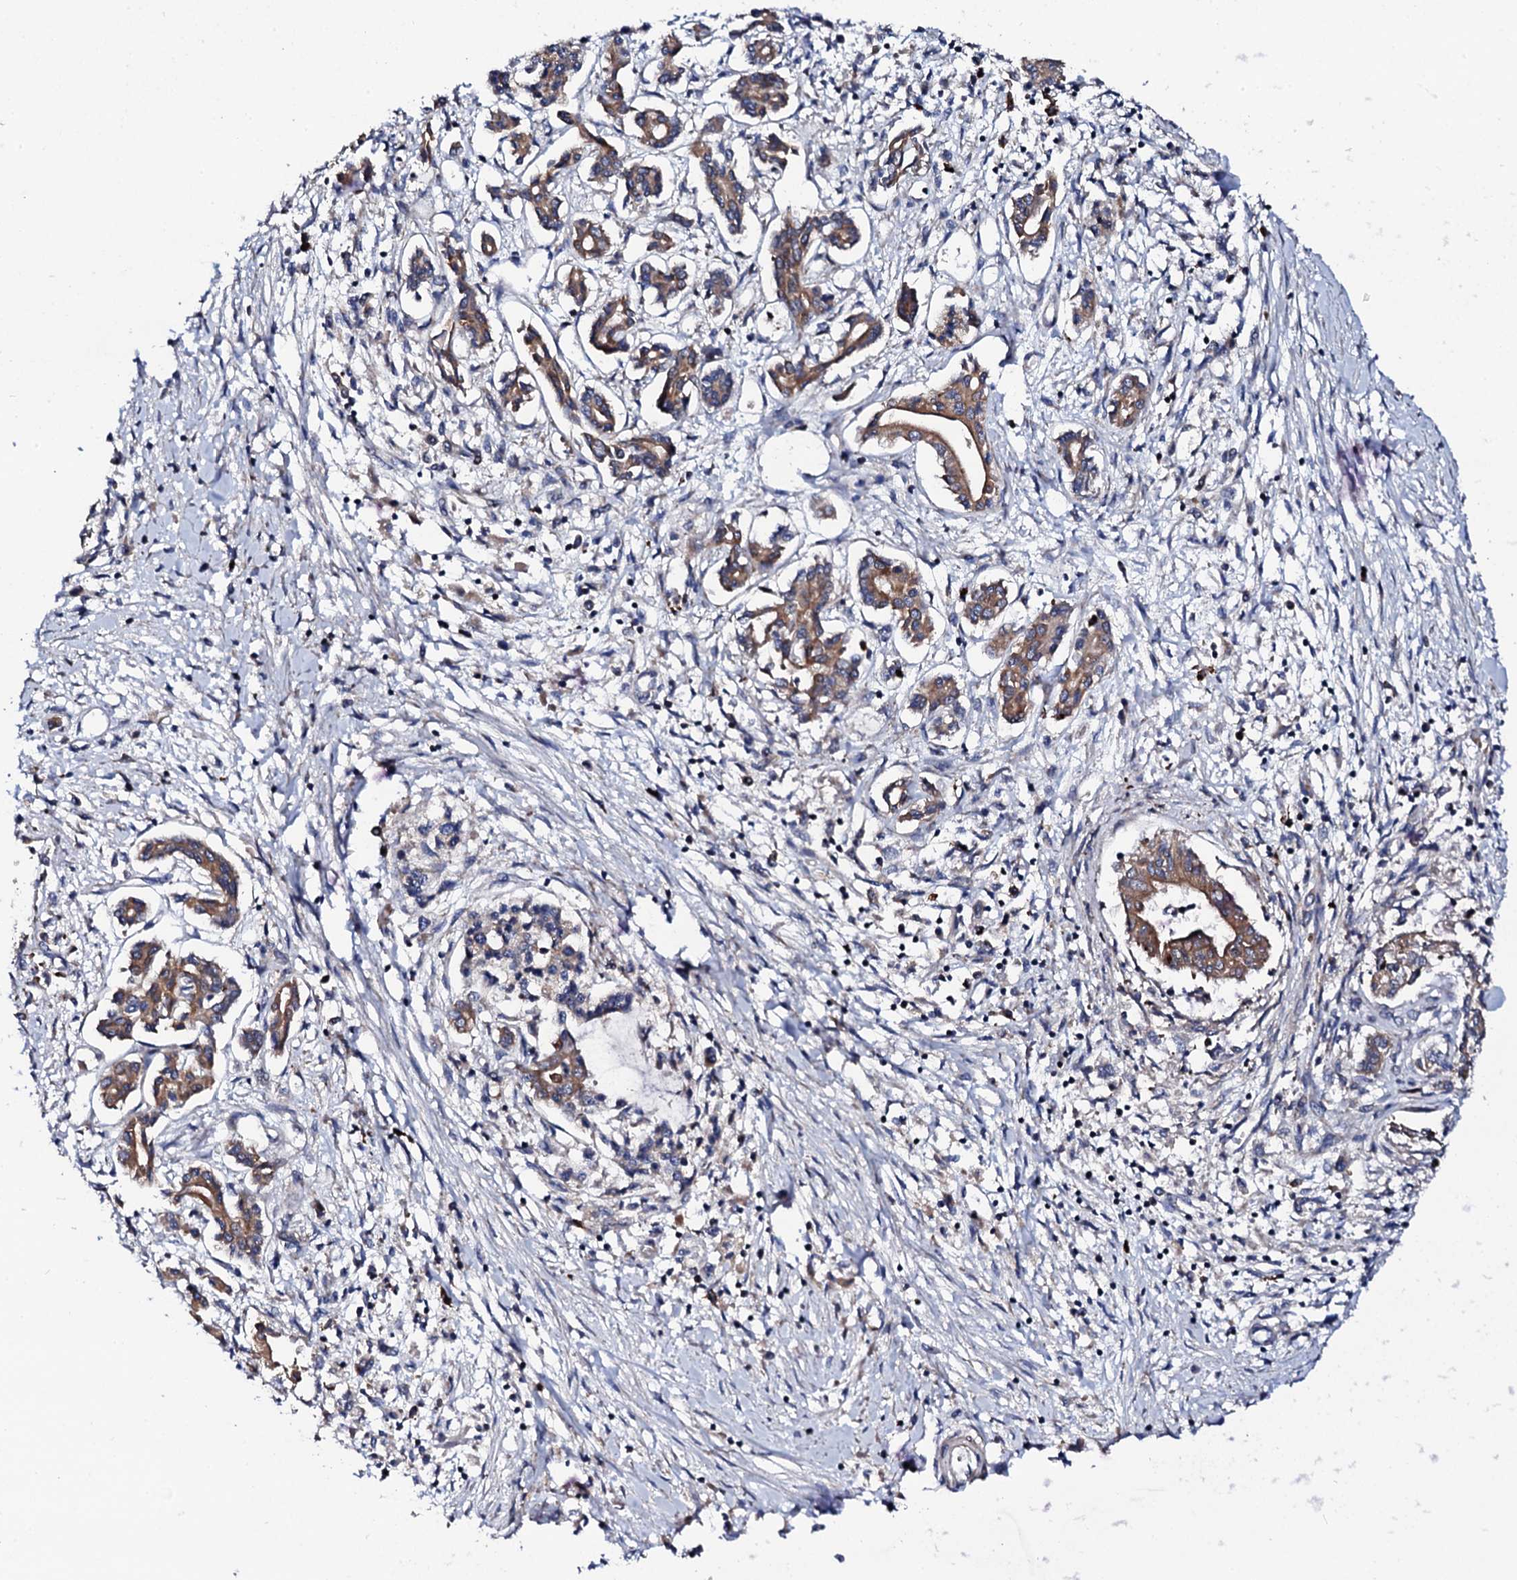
{"staining": {"intensity": "moderate", "quantity": ">75%", "location": "cytoplasmic/membranous"}, "tissue": "pancreatic cancer", "cell_type": "Tumor cells", "image_type": "cancer", "snomed": [{"axis": "morphology", "description": "Adenocarcinoma, NOS"}, {"axis": "topography", "description": "Pancreas"}], "caption": "Pancreatic cancer (adenocarcinoma) stained with a brown dye shows moderate cytoplasmic/membranous positive positivity in about >75% of tumor cells.", "gene": "COG4", "patient": {"sex": "female", "age": 50}}